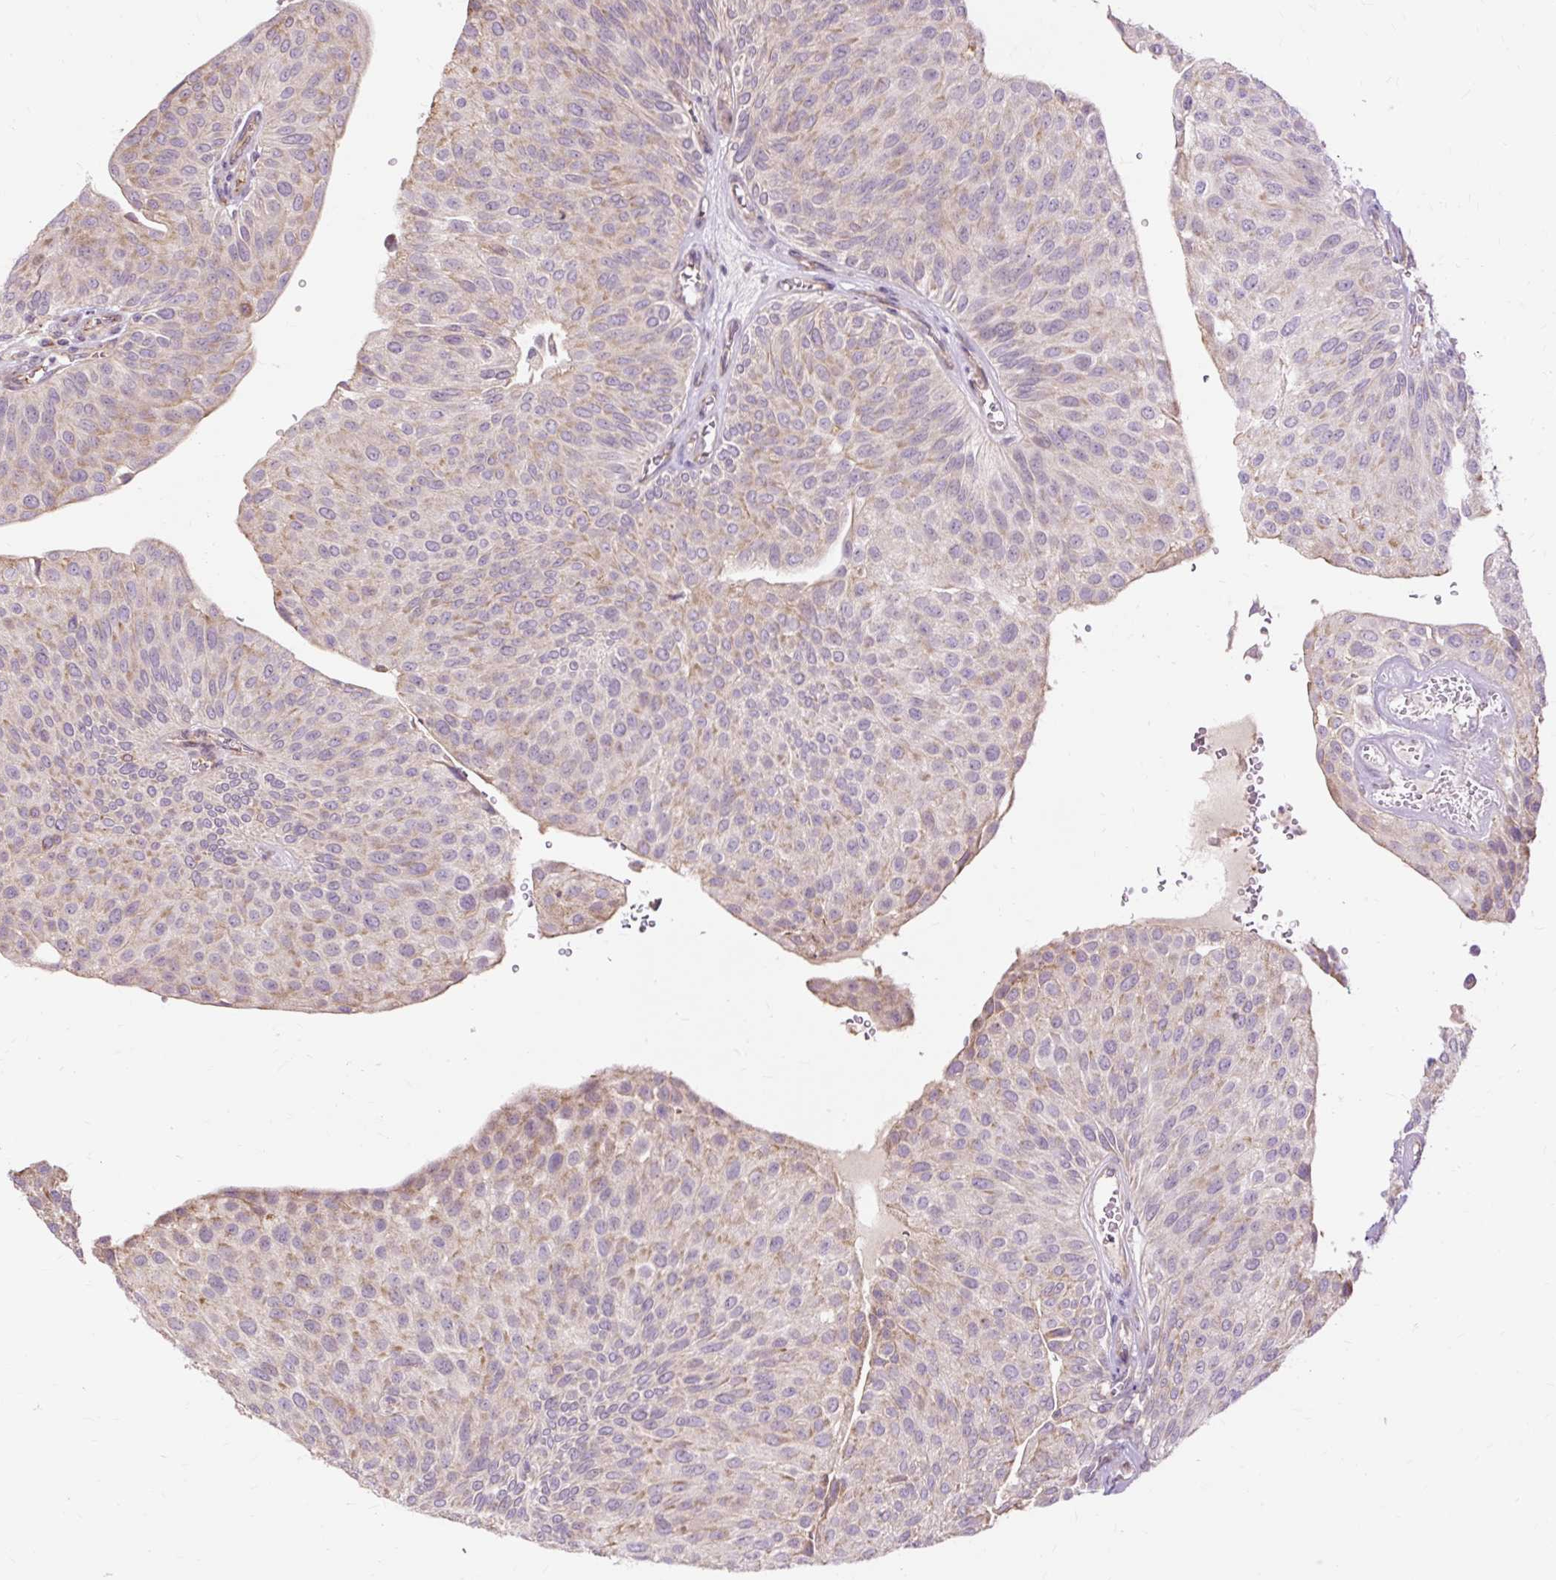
{"staining": {"intensity": "weak", "quantity": "25%-75%", "location": "cytoplasmic/membranous"}, "tissue": "urothelial cancer", "cell_type": "Tumor cells", "image_type": "cancer", "snomed": [{"axis": "morphology", "description": "Urothelial carcinoma, NOS"}, {"axis": "topography", "description": "Urinary bladder"}], "caption": "The image displays immunohistochemical staining of urothelial cancer. There is weak cytoplasmic/membranous positivity is identified in approximately 25%-75% of tumor cells.", "gene": "PDZD2", "patient": {"sex": "male", "age": 67}}